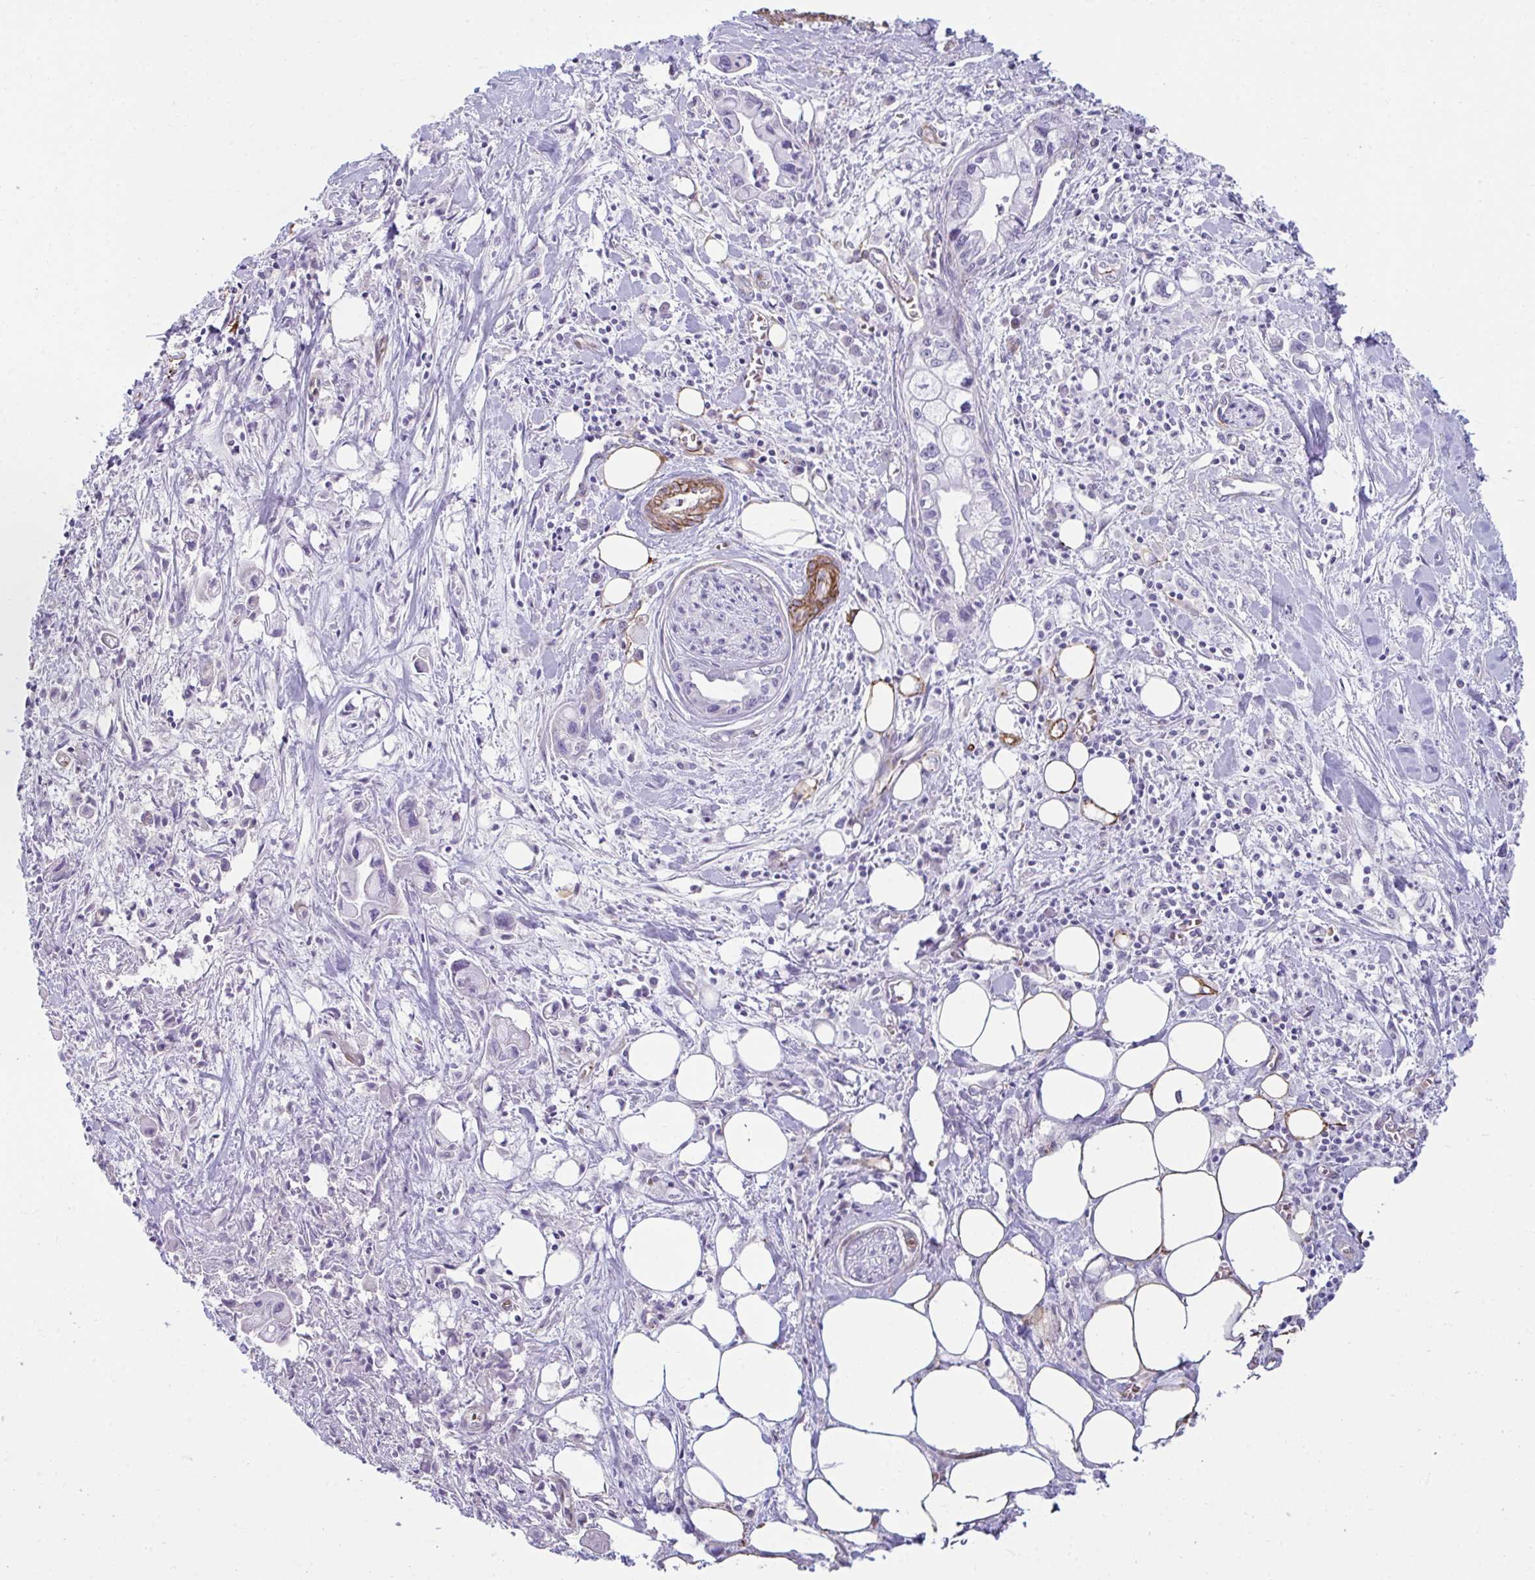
{"staining": {"intensity": "negative", "quantity": "none", "location": "none"}, "tissue": "pancreatic cancer", "cell_type": "Tumor cells", "image_type": "cancer", "snomed": [{"axis": "morphology", "description": "Adenocarcinoma, NOS"}, {"axis": "topography", "description": "Pancreas"}], "caption": "Protein analysis of pancreatic cancer (adenocarcinoma) demonstrates no significant positivity in tumor cells. (DAB immunohistochemistry (IHC), high magnification).", "gene": "UBL3", "patient": {"sex": "male", "age": 61}}